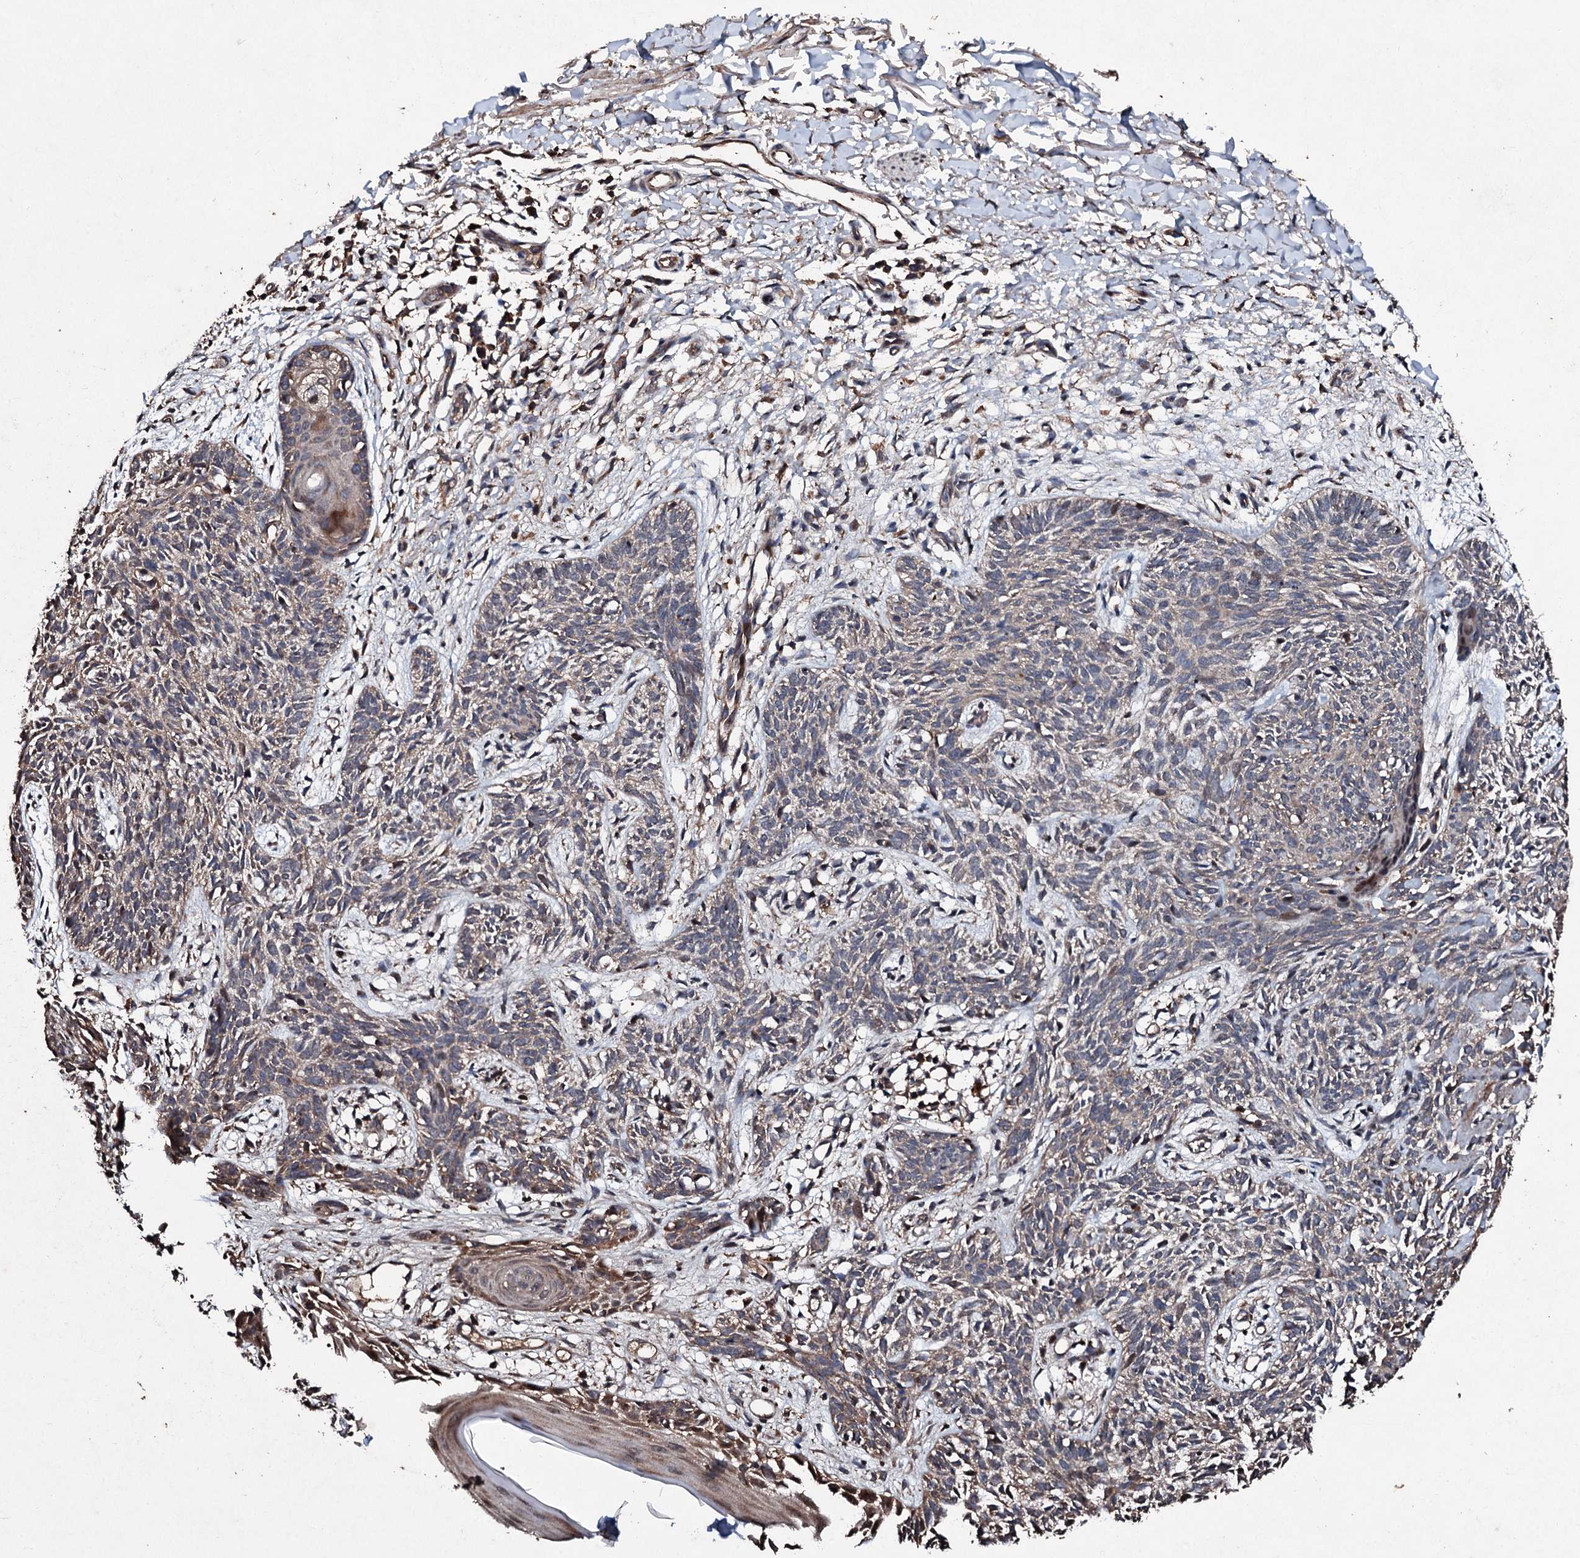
{"staining": {"intensity": "weak", "quantity": "<25%", "location": "cytoplasmic/membranous"}, "tissue": "skin cancer", "cell_type": "Tumor cells", "image_type": "cancer", "snomed": [{"axis": "morphology", "description": "Basal cell carcinoma"}, {"axis": "topography", "description": "Skin"}], "caption": "This is an immunohistochemistry (IHC) micrograph of human skin cancer. There is no positivity in tumor cells.", "gene": "KERA", "patient": {"sex": "female", "age": 66}}